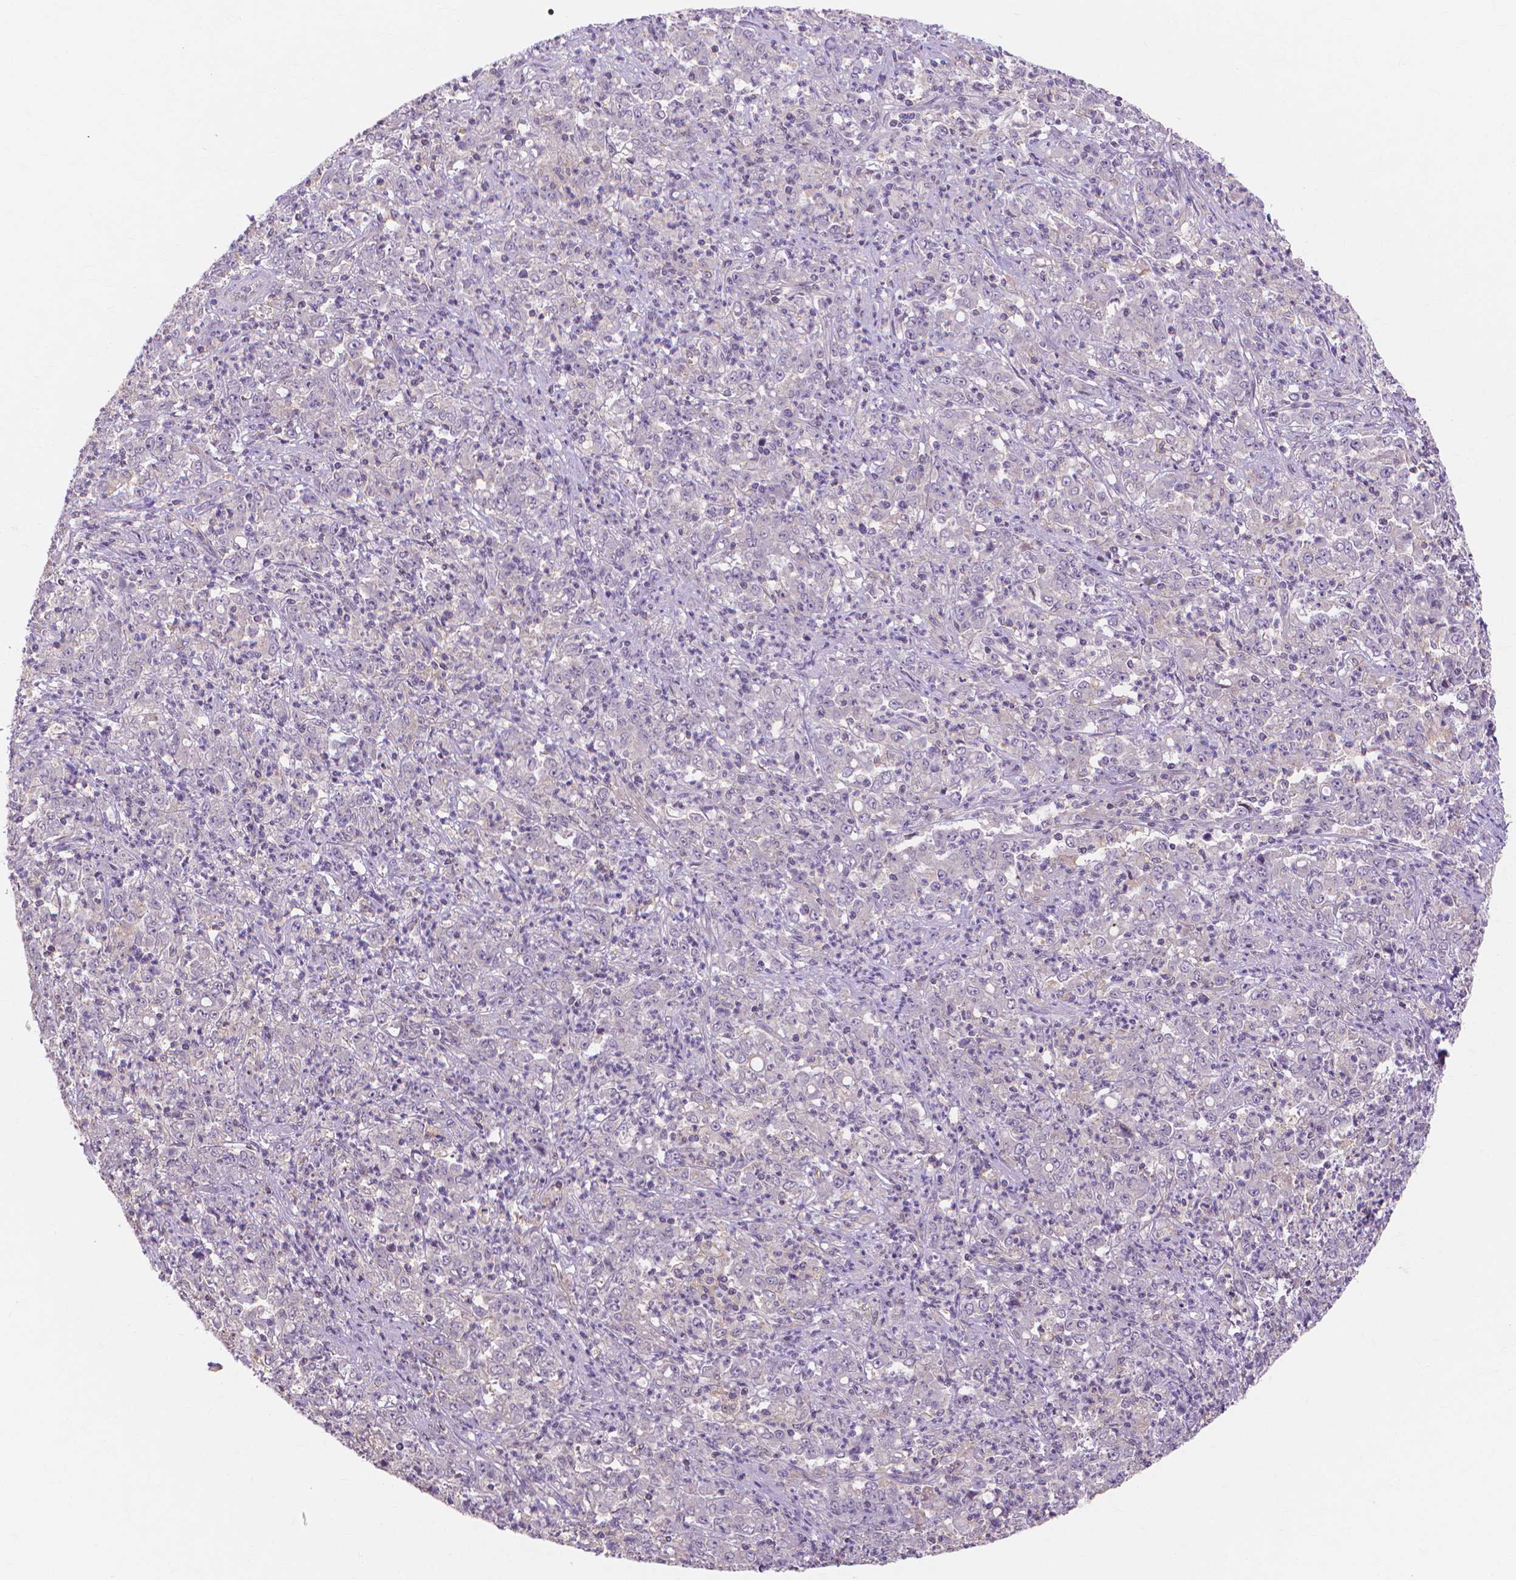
{"staining": {"intensity": "negative", "quantity": "none", "location": "none"}, "tissue": "stomach cancer", "cell_type": "Tumor cells", "image_type": "cancer", "snomed": [{"axis": "morphology", "description": "Adenocarcinoma, NOS"}, {"axis": "topography", "description": "Stomach, lower"}], "caption": "IHC histopathology image of stomach cancer (adenocarcinoma) stained for a protein (brown), which shows no staining in tumor cells. (DAB immunohistochemistry visualized using brightfield microscopy, high magnification).", "gene": "PRDM13", "patient": {"sex": "female", "age": 71}}